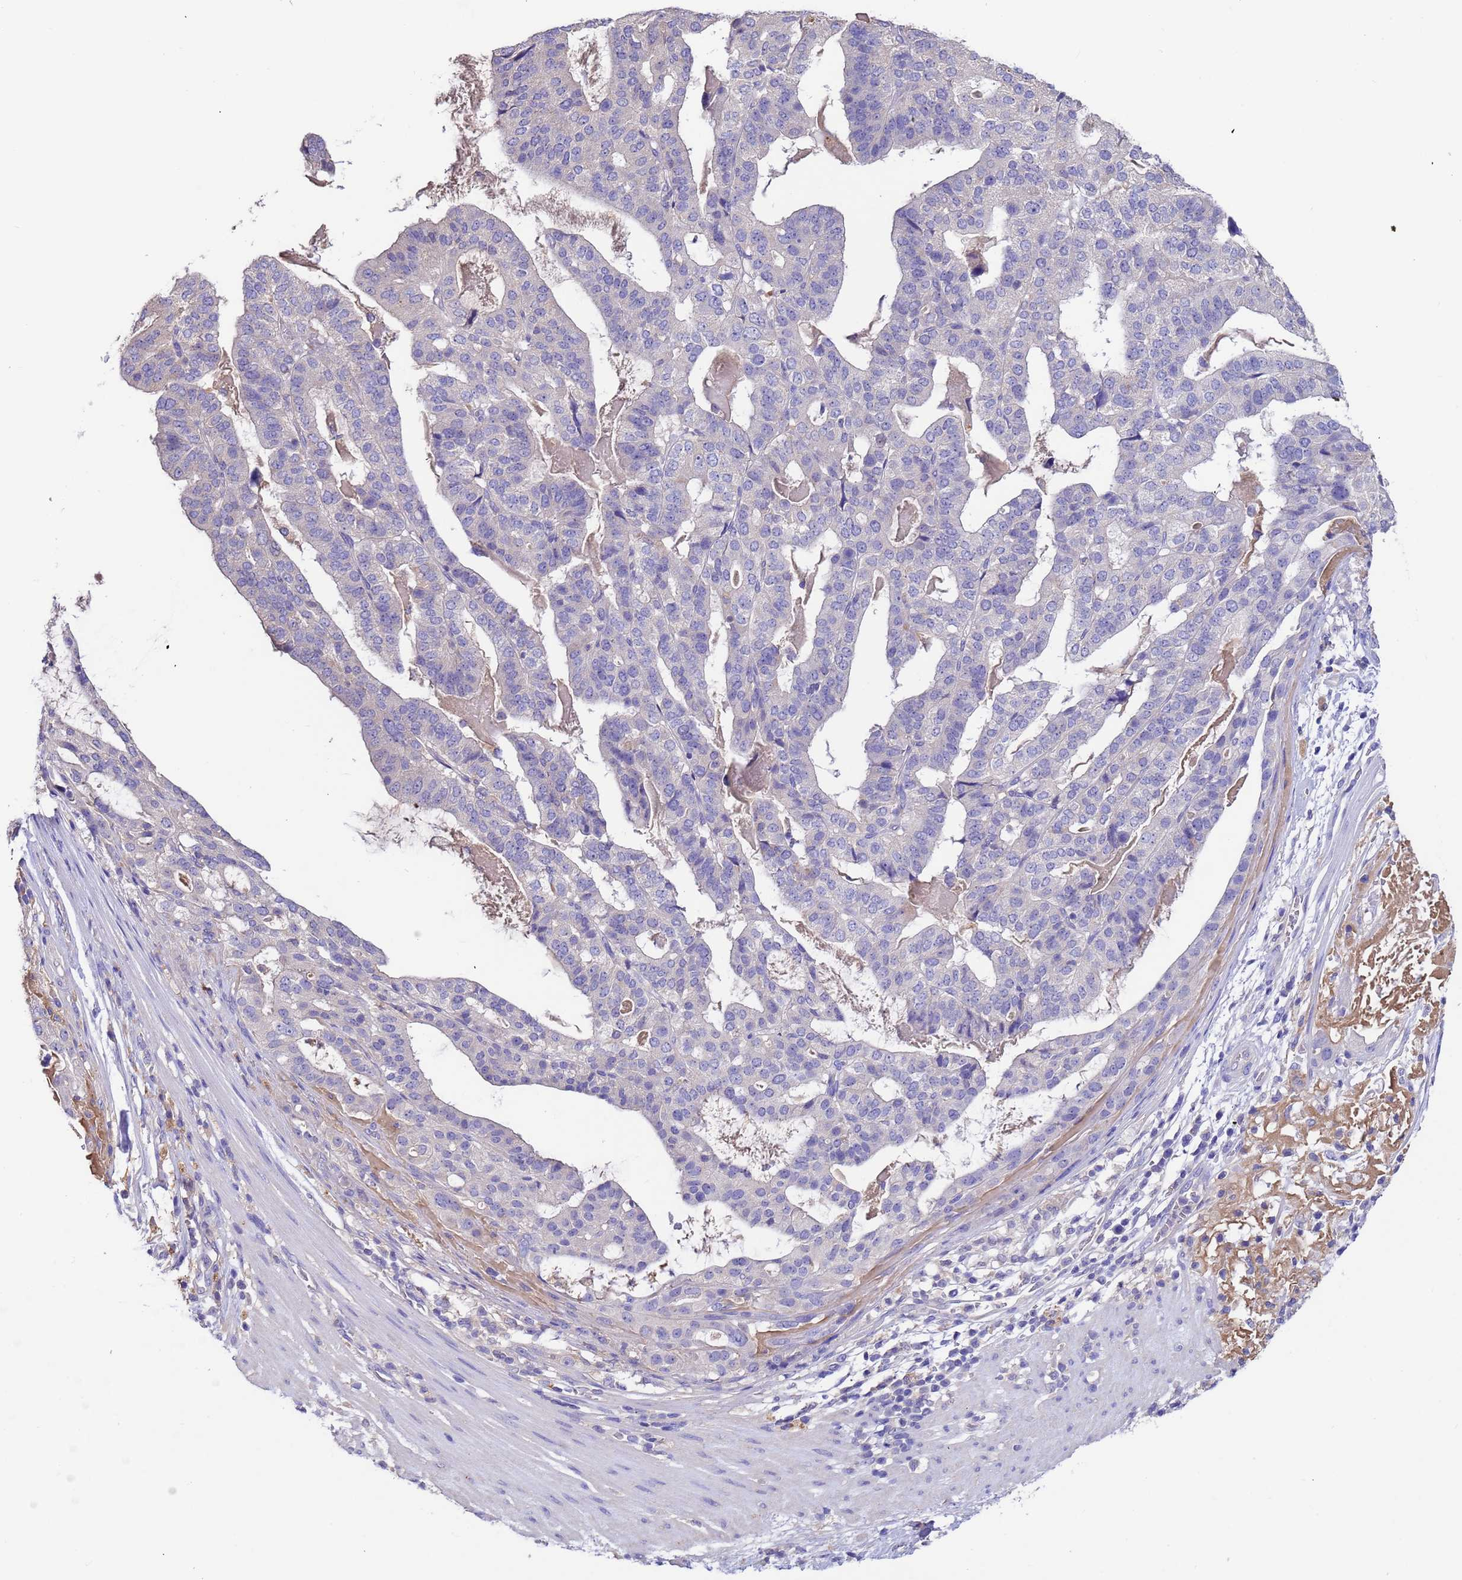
{"staining": {"intensity": "negative", "quantity": "none", "location": "none"}, "tissue": "stomach cancer", "cell_type": "Tumor cells", "image_type": "cancer", "snomed": [{"axis": "morphology", "description": "Adenocarcinoma, NOS"}, {"axis": "topography", "description": "Stomach"}], "caption": "The micrograph demonstrates no significant positivity in tumor cells of stomach cancer (adenocarcinoma).", "gene": "SRL", "patient": {"sex": "male", "age": 48}}